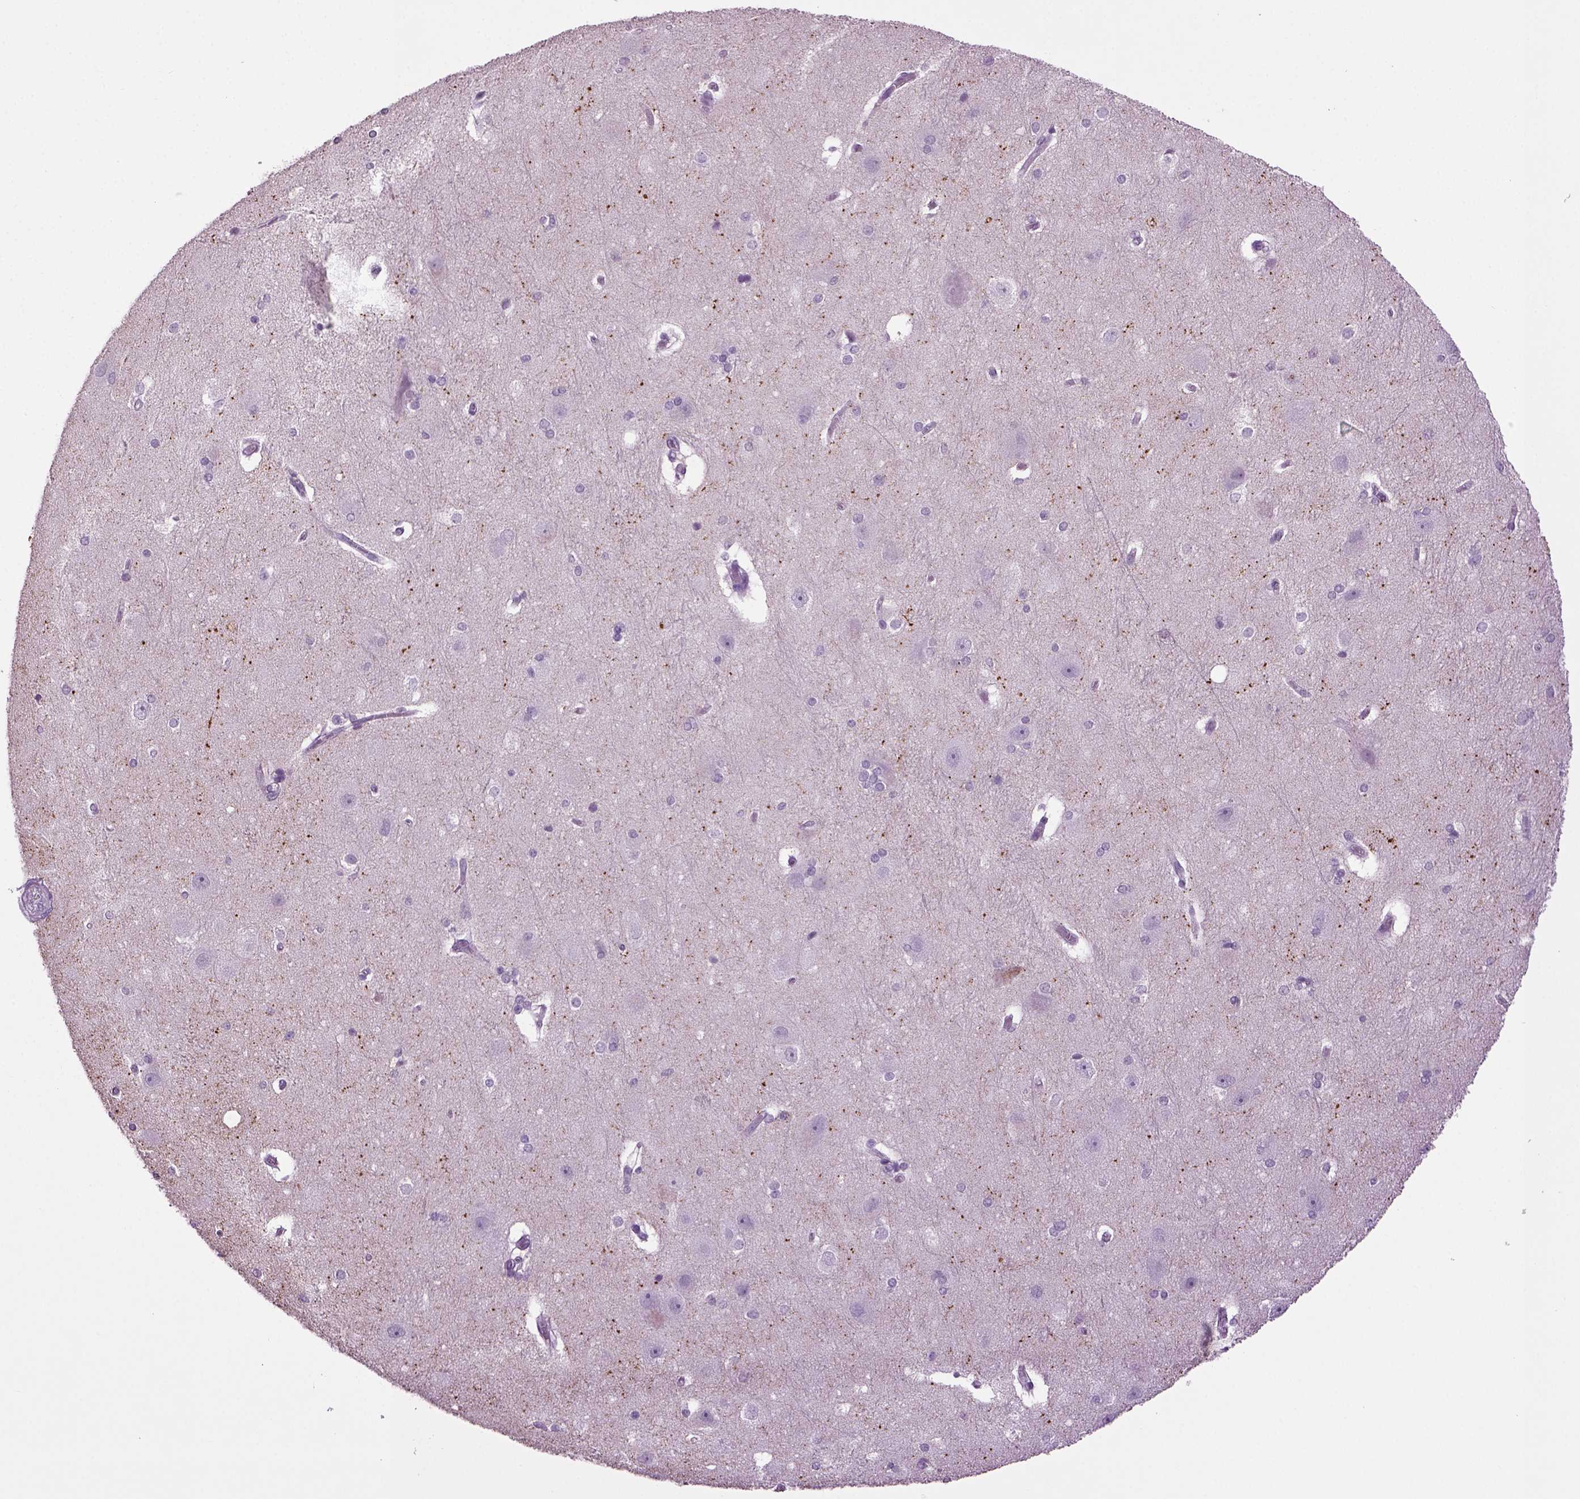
{"staining": {"intensity": "negative", "quantity": "none", "location": "none"}, "tissue": "hippocampus", "cell_type": "Glial cells", "image_type": "normal", "snomed": [{"axis": "morphology", "description": "Normal tissue, NOS"}, {"axis": "topography", "description": "Cerebral cortex"}, {"axis": "topography", "description": "Hippocampus"}], "caption": "The image reveals no significant expression in glial cells of hippocampus.", "gene": "SLC17A6", "patient": {"sex": "female", "age": 19}}